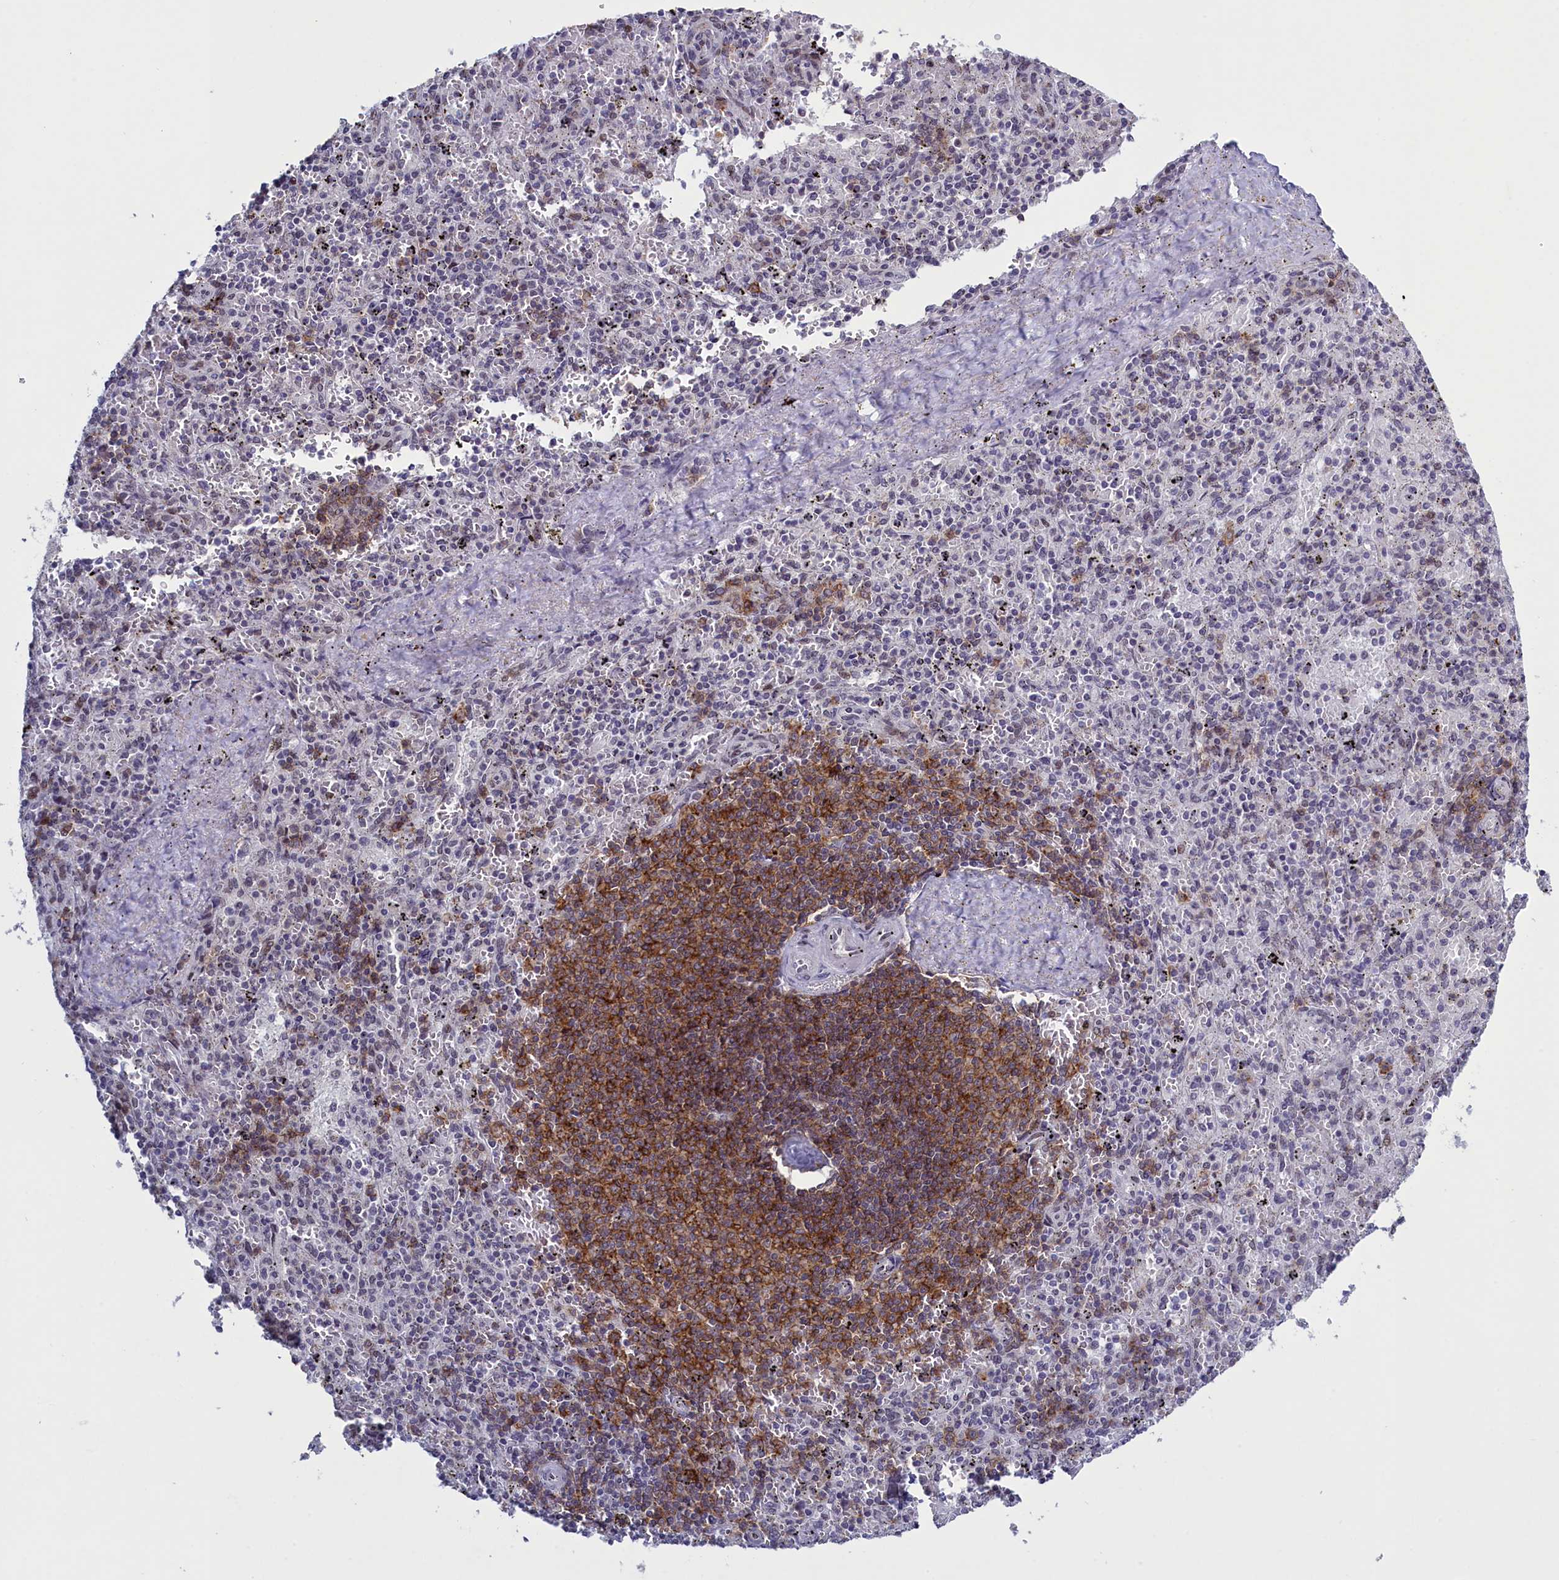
{"staining": {"intensity": "moderate", "quantity": "<25%", "location": "cytoplasmic/membranous"}, "tissue": "spleen", "cell_type": "Cells in red pulp", "image_type": "normal", "snomed": [{"axis": "morphology", "description": "Normal tissue, NOS"}, {"axis": "topography", "description": "Spleen"}], "caption": "Protein staining displays moderate cytoplasmic/membranous staining in about <25% of cells in red pulp in normal spleen.", "gene": "ATF7IP2", "patient": {"sex": "male", "age": 82}}